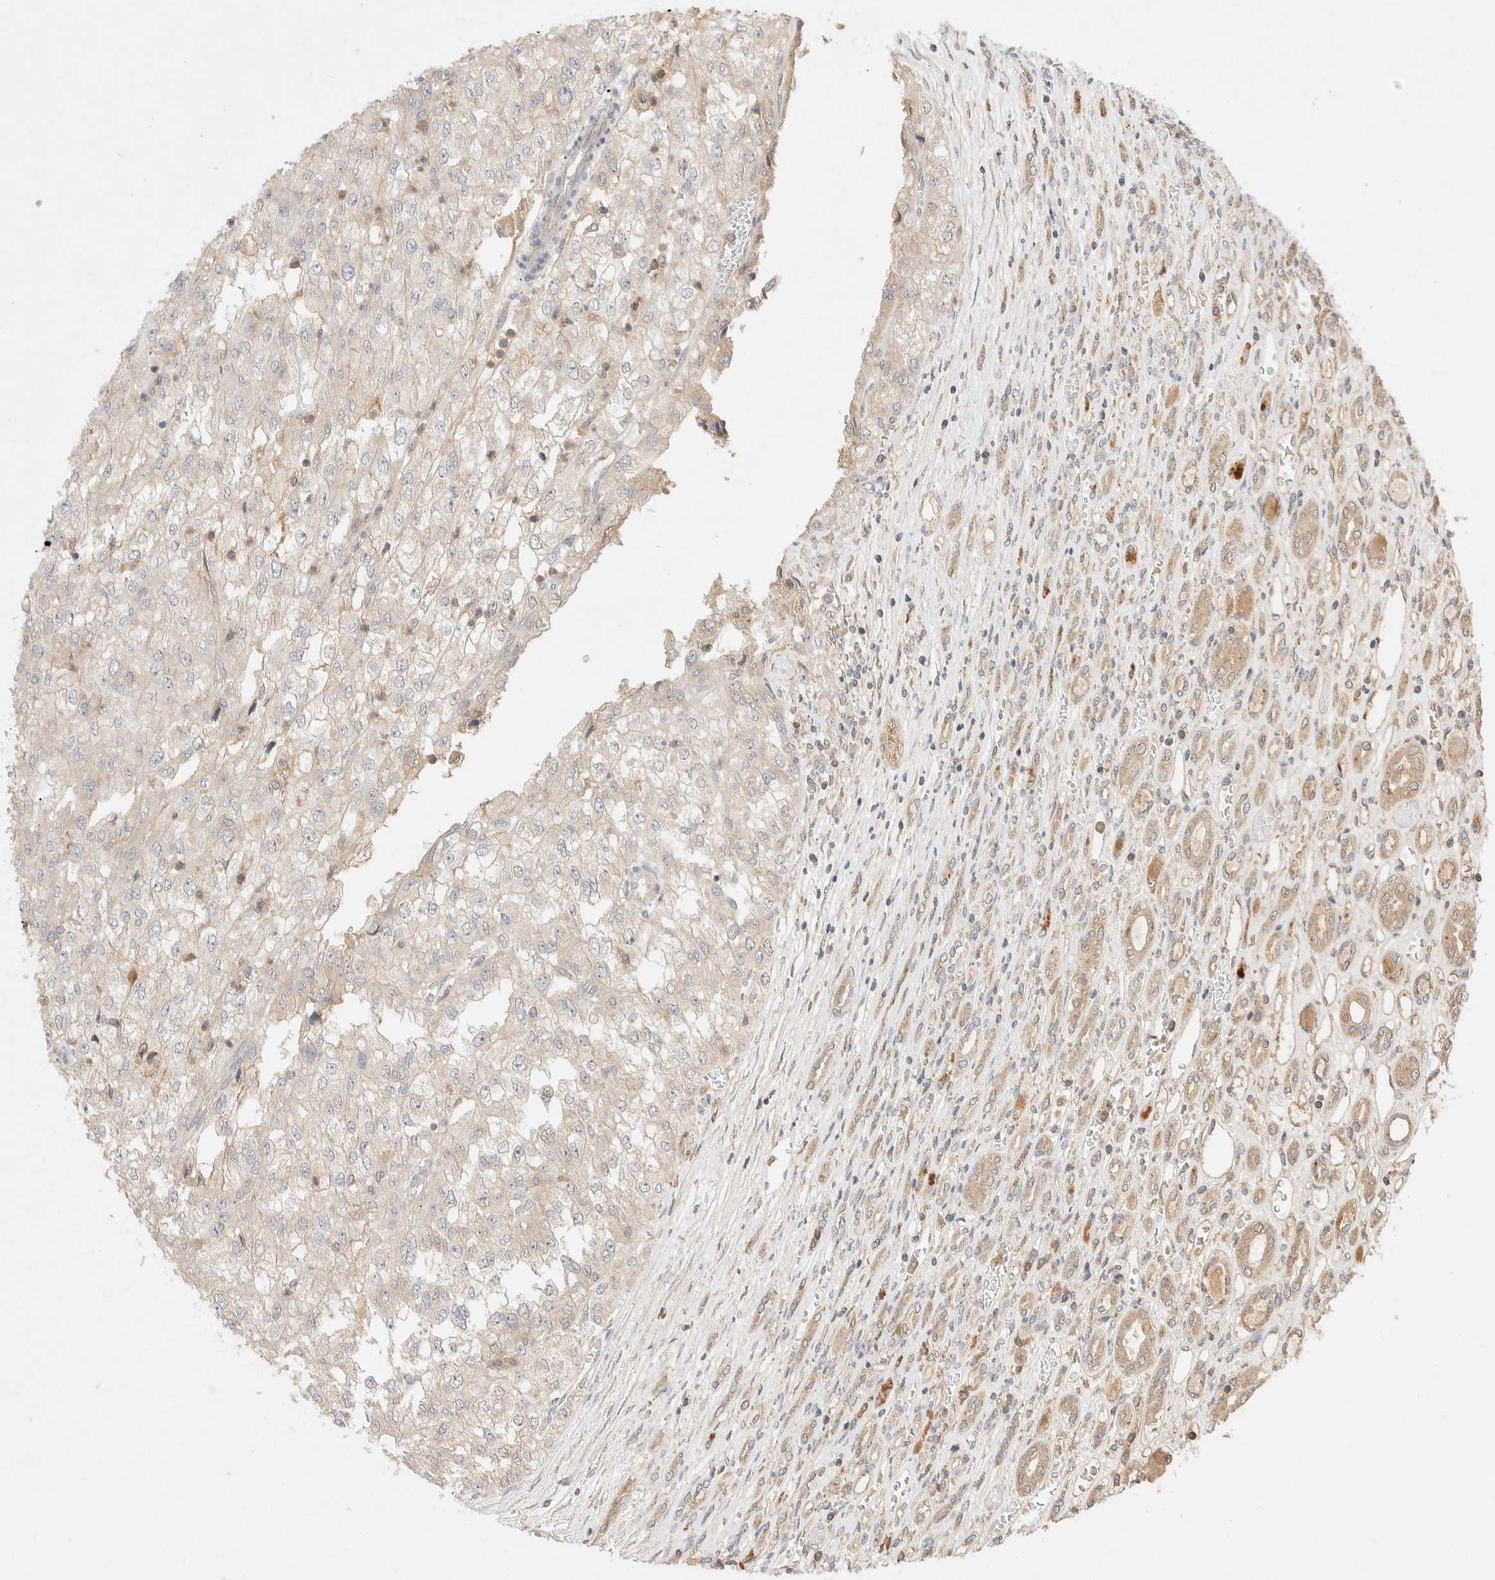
{"staining": {"intensity": "negative", "quantity": "none", "location": "none"}, "tissue": "renal cancer", "cell_type": "Tumor cells", "image_type": "cancer", "snomed": [{"axis": "morphology", "description": "Adenocarcinoma, NOS"}, {"axis": "topography", "description": "Kidney"}], "caption": "Renal cancer (adenocarcinoma) stained for a protein using immunohistochemistry (IHC) exhibits no staining tumor cells.", "gene": "CARNMT1", "patient": {"sex": "female", "age": 54}}